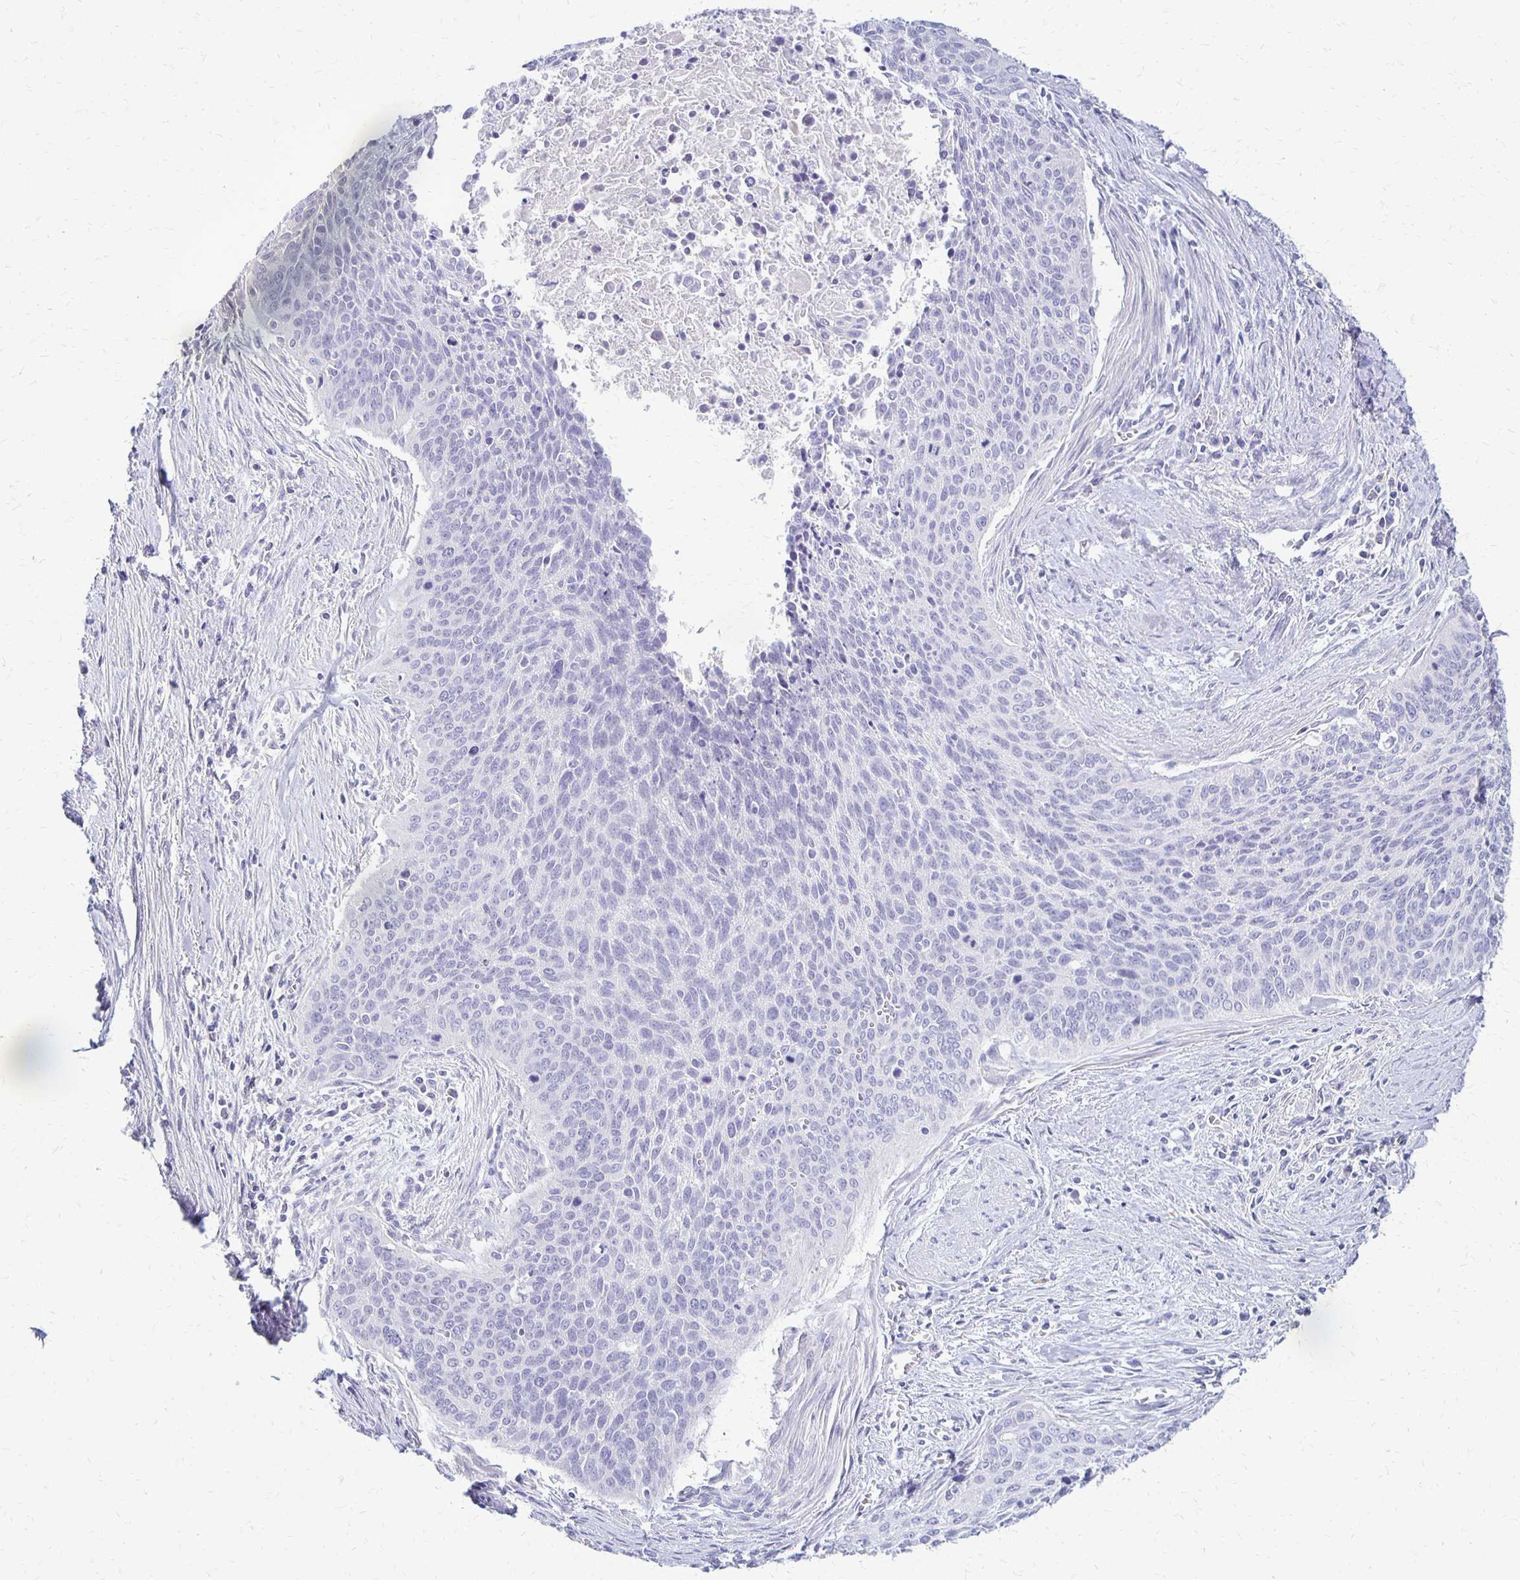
{"staining": {"intensity": "negative", "quantity": "none", "location": "none"}, "tissue": "cervical cancer", "cell_type": "Tumor cells", "image_type": "cancer", "snomed": [{"axis": "morphology", "description": "Squamous cell carcinoma, NOS"}, {"axis": "topography", "description": "Cervix"}], "caption": "Cervical cancer was stained to show a protein in brown. There is no significant positivity in tumor cells.", "gene": "RHOC", "patient": {"sex": "female", "age": 55}}